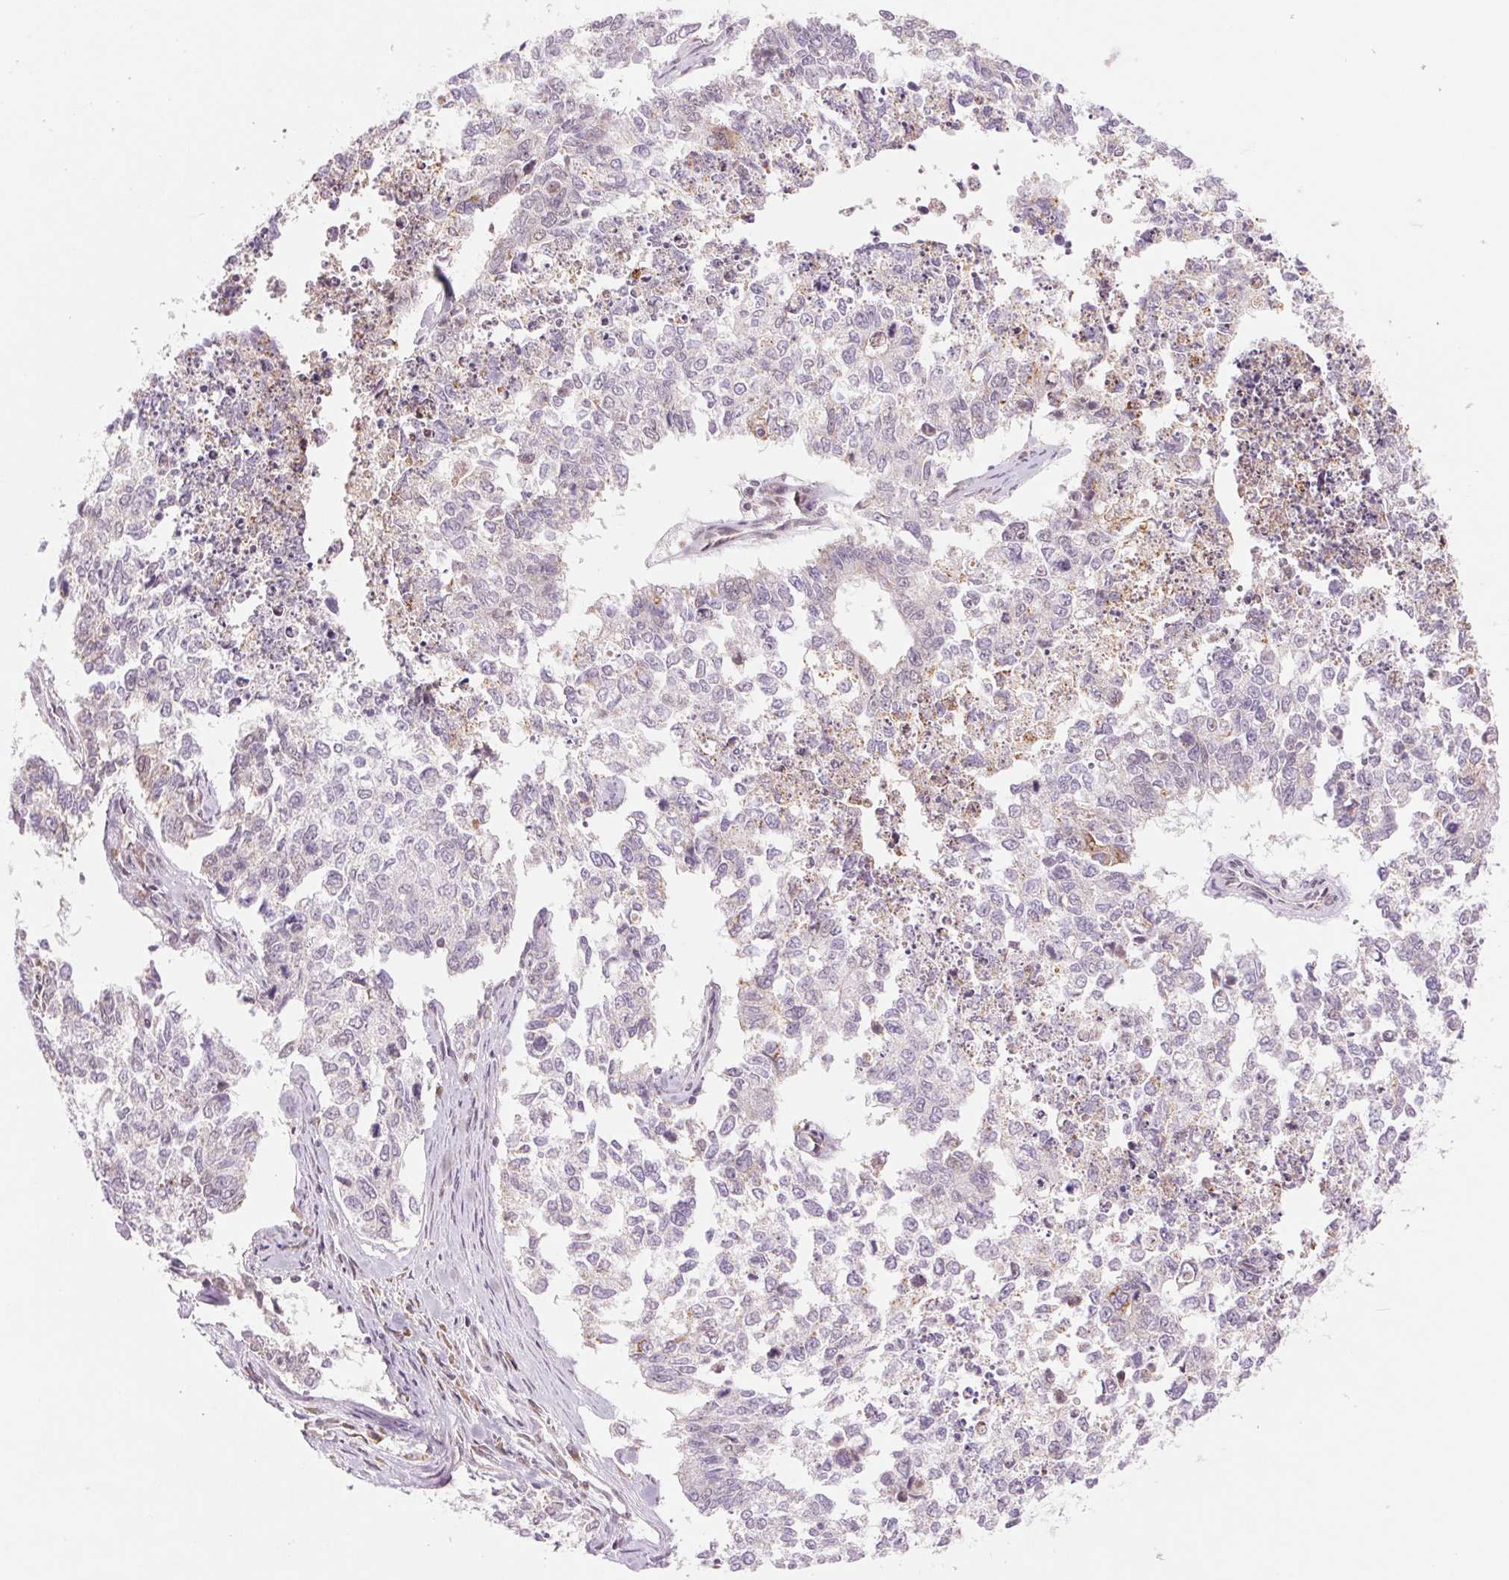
{"staining": {"intensity": "negative", "quantity": "none", "location": "none"}, "tissue": "cervical cancer", "cell_type": "Tumor cells", "image_type": "cancer", "snomed": [{"axis": "morphology", "description": "Adenocarcinoma, NOS"}, {"axis": "topography", "description": "Cervix"}], "caption": "Cervical adenocarcinoma was stained to show a protein in brown. There is no significant staining in tumor cells.", "gene": "ARHGAP32", "patient": {"sex": "female", "age": 63}}